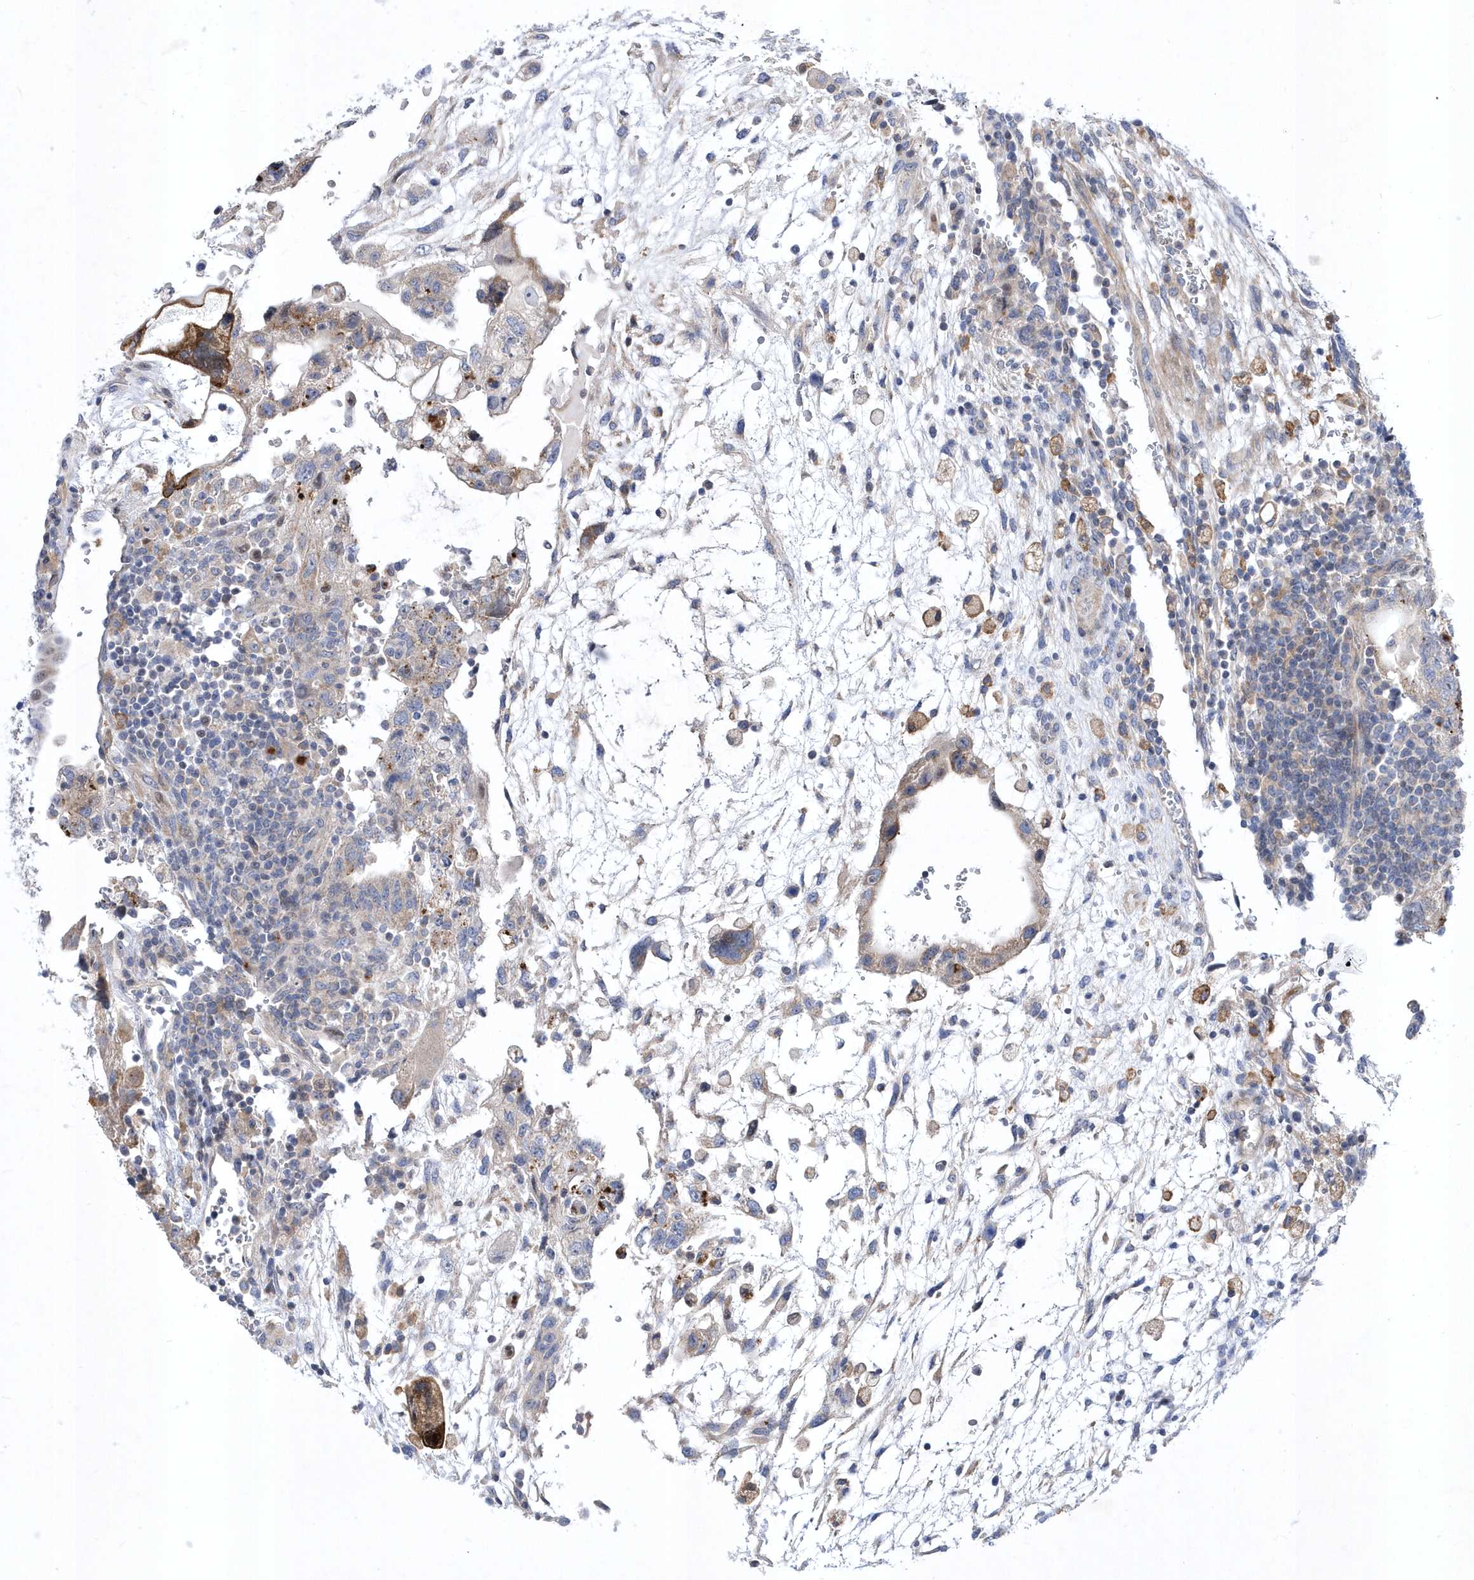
{"staining": {"intensity": "strong", "quantity": "<25%", "location": "cytoplasmic/membranous"}, "tissue": "testis cancer", "cell_type": "Tumor cells", "image_type": "cancer", "snomed": [{"axis": "morphology", "description": "Carcinoma, Embryonal, NOS"}, {"axis": "topography", "description": "Testis"}], "caption": "The micrograph shows a brown stain indicating the presence of a protein in the cytoplasmic/membranous of tumor cells in testis cancer. Immunohistochemistry (ihc) stains the protein in brown and the nuclei are stained blue.", "gene": "LONRF2", "patient": {"sex": "male", "age": 36}}